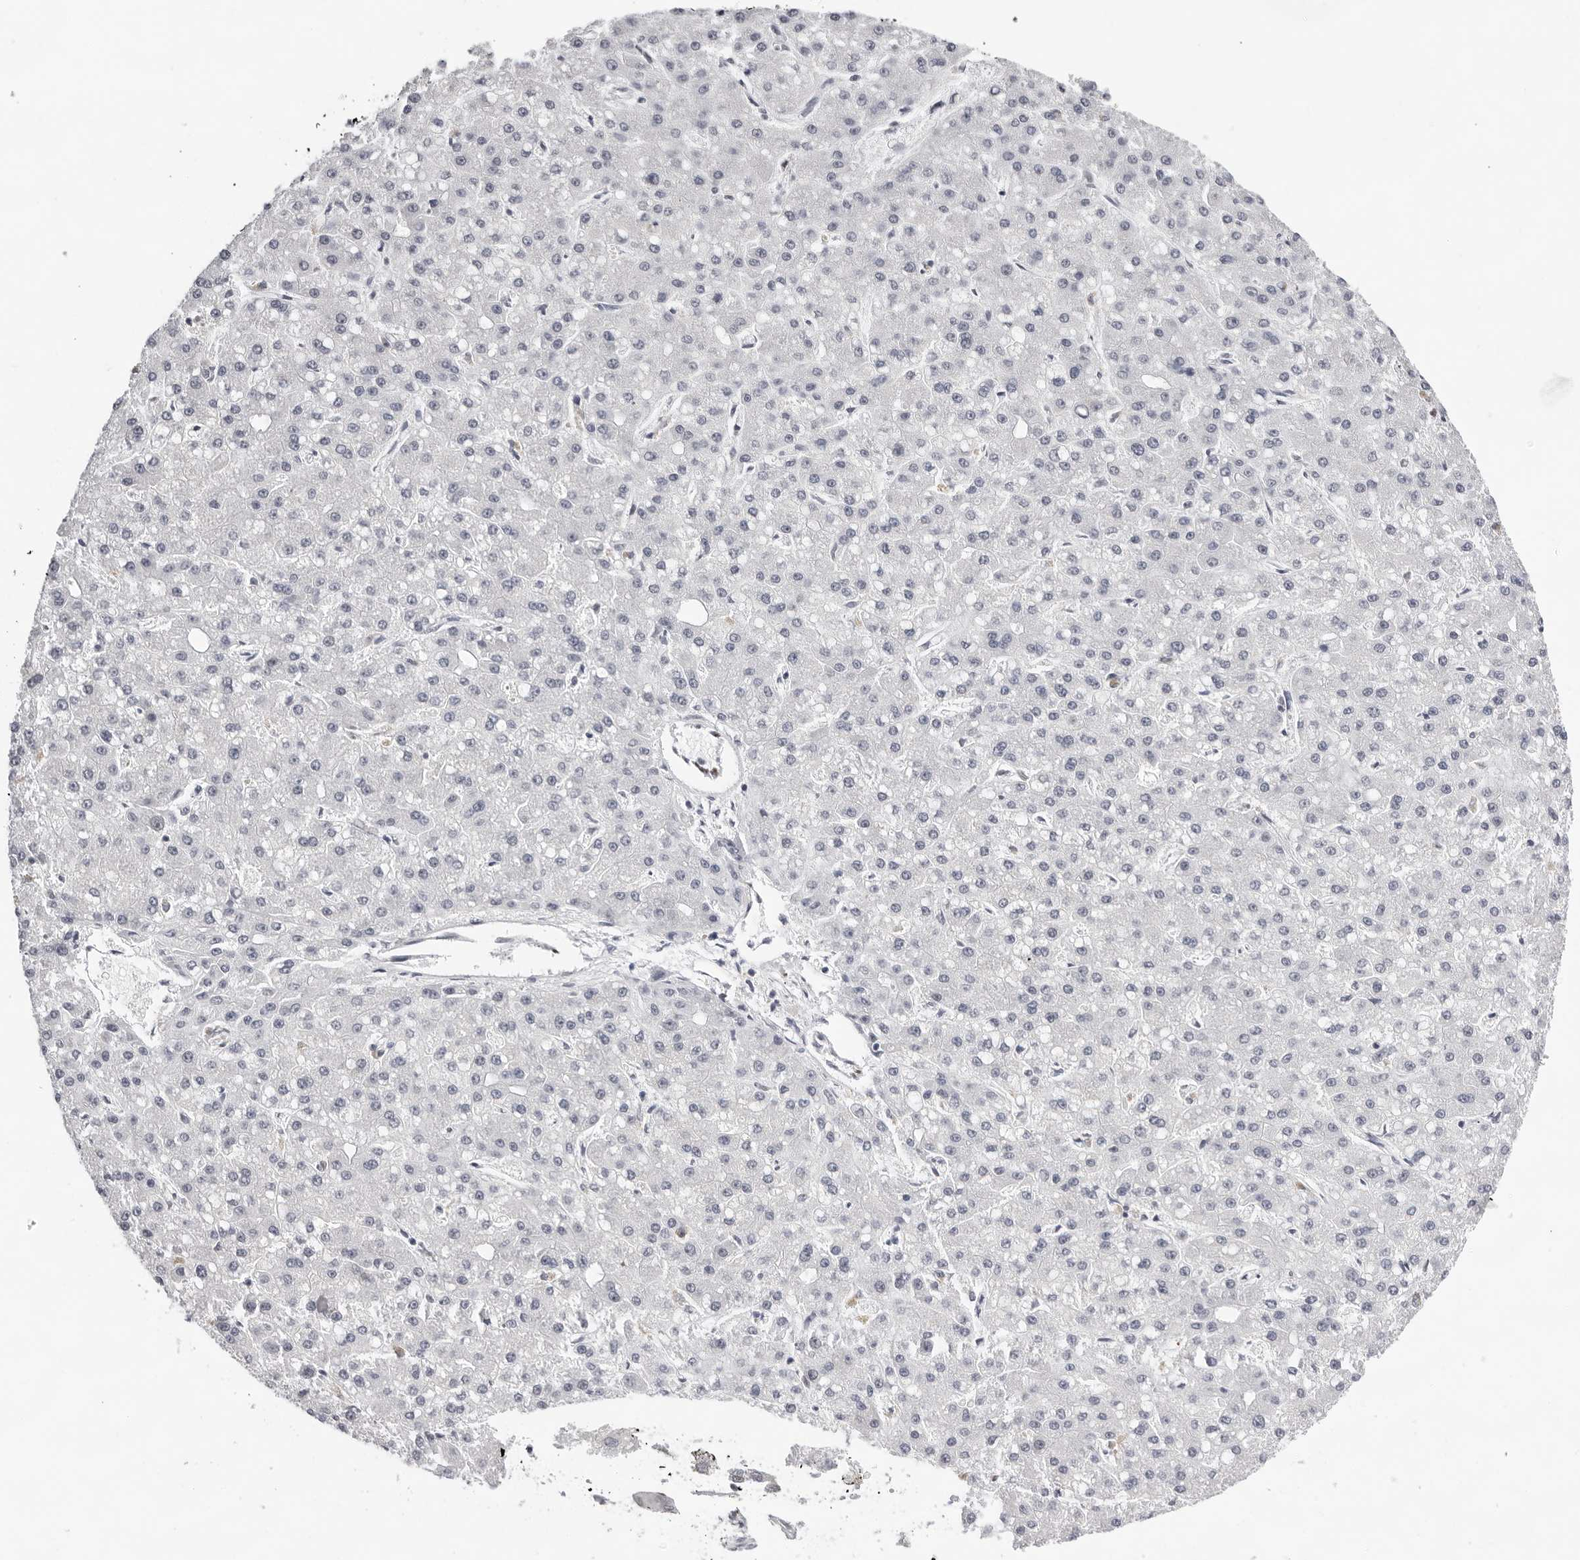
{"staining": {"intensity": "negative", "quantity": "none", "location": "none"}, "tissue": "liver cancer", "cell_type": "Tumor cells", "image_type": "cancer", "snomed": [{"axis": "morphology", "description": "Carcinoma, Hepatocellular, NOS"}, {"axis": "topography", "description": "Liver"}], "caption": "An immunohistochemistry (IHC) image of hepatocellular carcinoma (liver) is shown. There is no staining in tumor cells of hepatocellular carcinoma (liver).", "gene": "OGG1", "patient": {"sex": "male", "age": 67}}